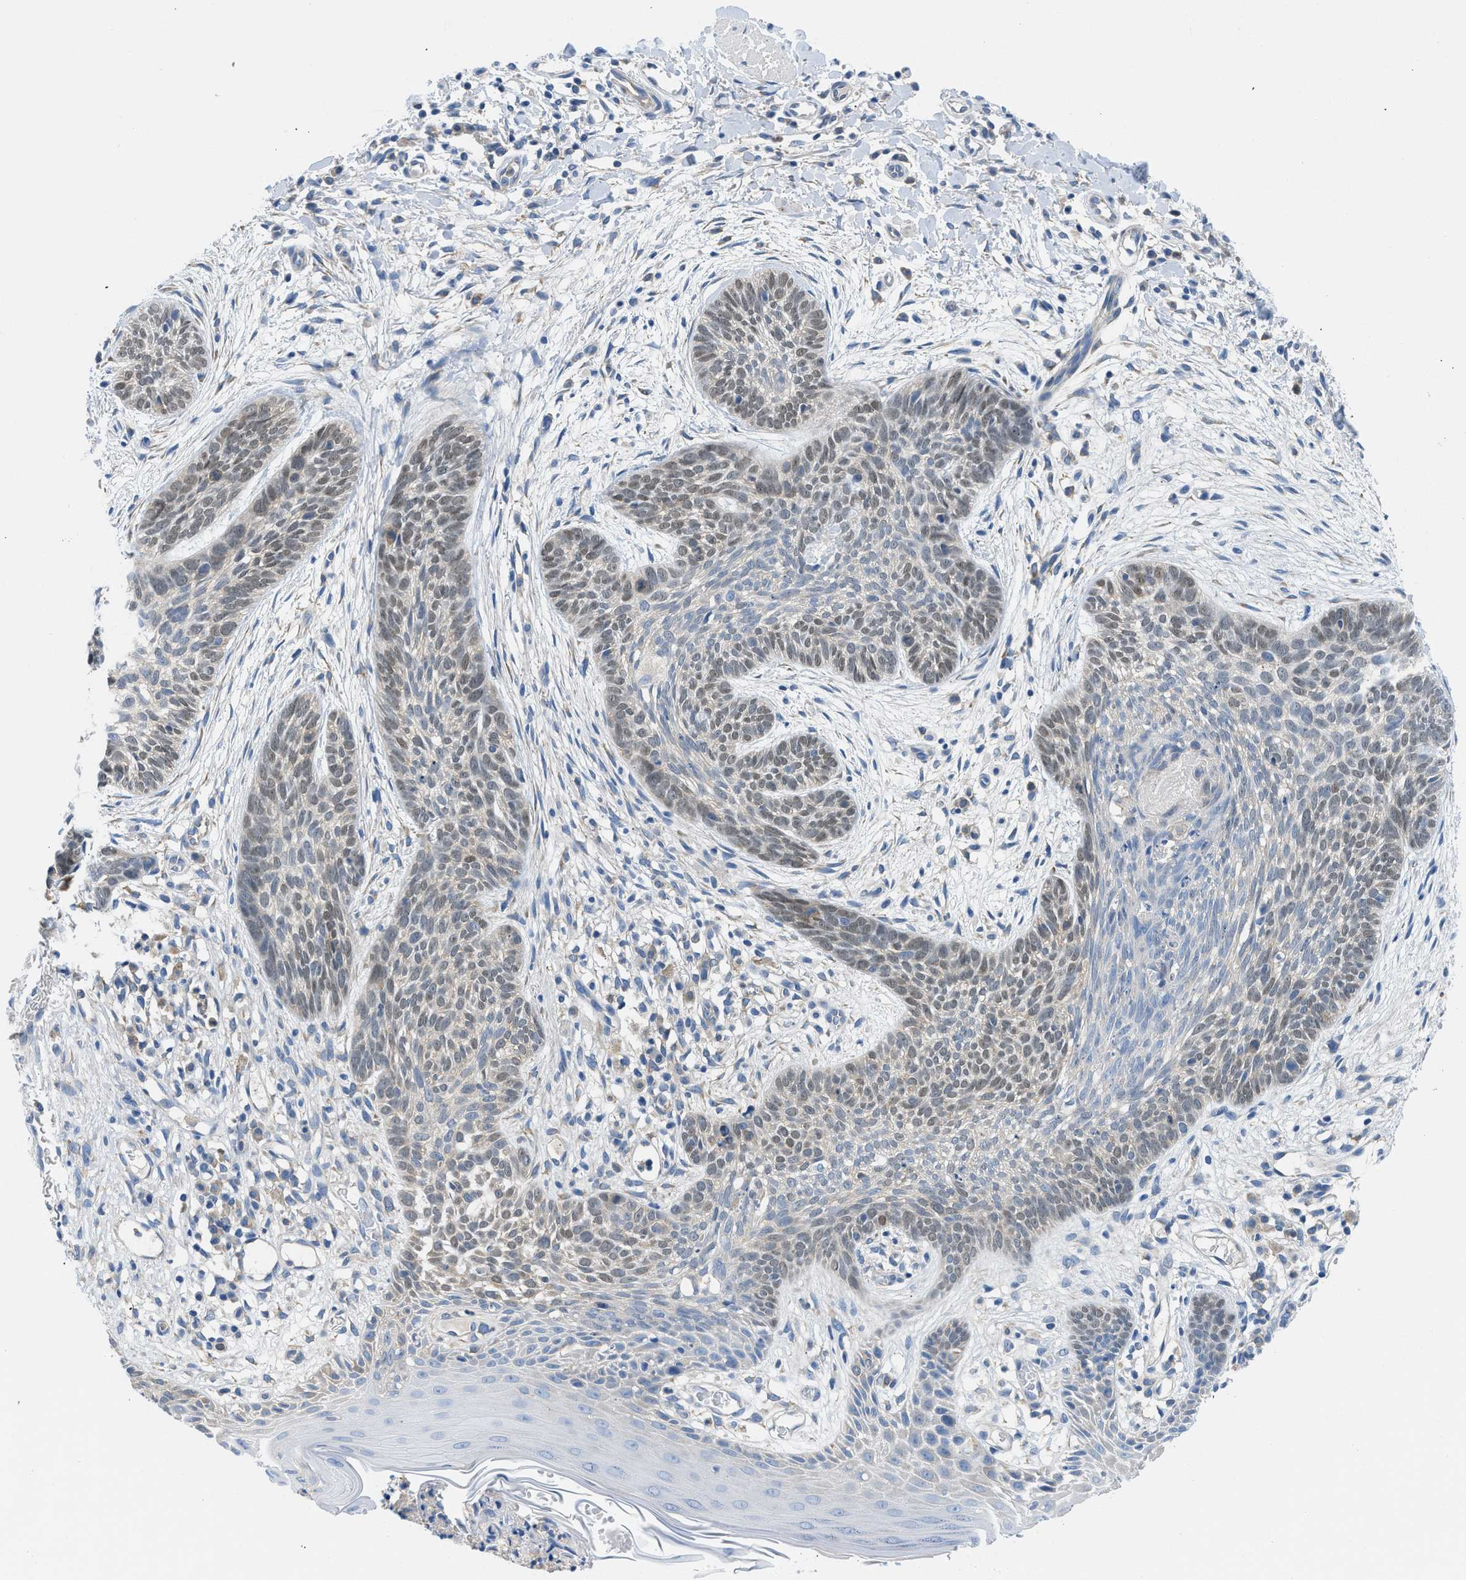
{"staining": {"intensity": "moderate", "quantity": "25%-75%", "location": "cytoplasmic/membranous,nuclear"}, "tissue": "skin cancer", "cell_type": "Tumor cells", "image_type": "cancer", "snomed": [{"axis": "morphology", "description": "Basal cell carcinoma"}, {"axis": "topography", "description": "Skin"}], "caption": "Human skin cancer (basal cell carcinoma) stained with a protein marker exhibits moderate staining in tumor cells.", "gene": "BNC2", "patient": {"sex": "female", "age": 59}}